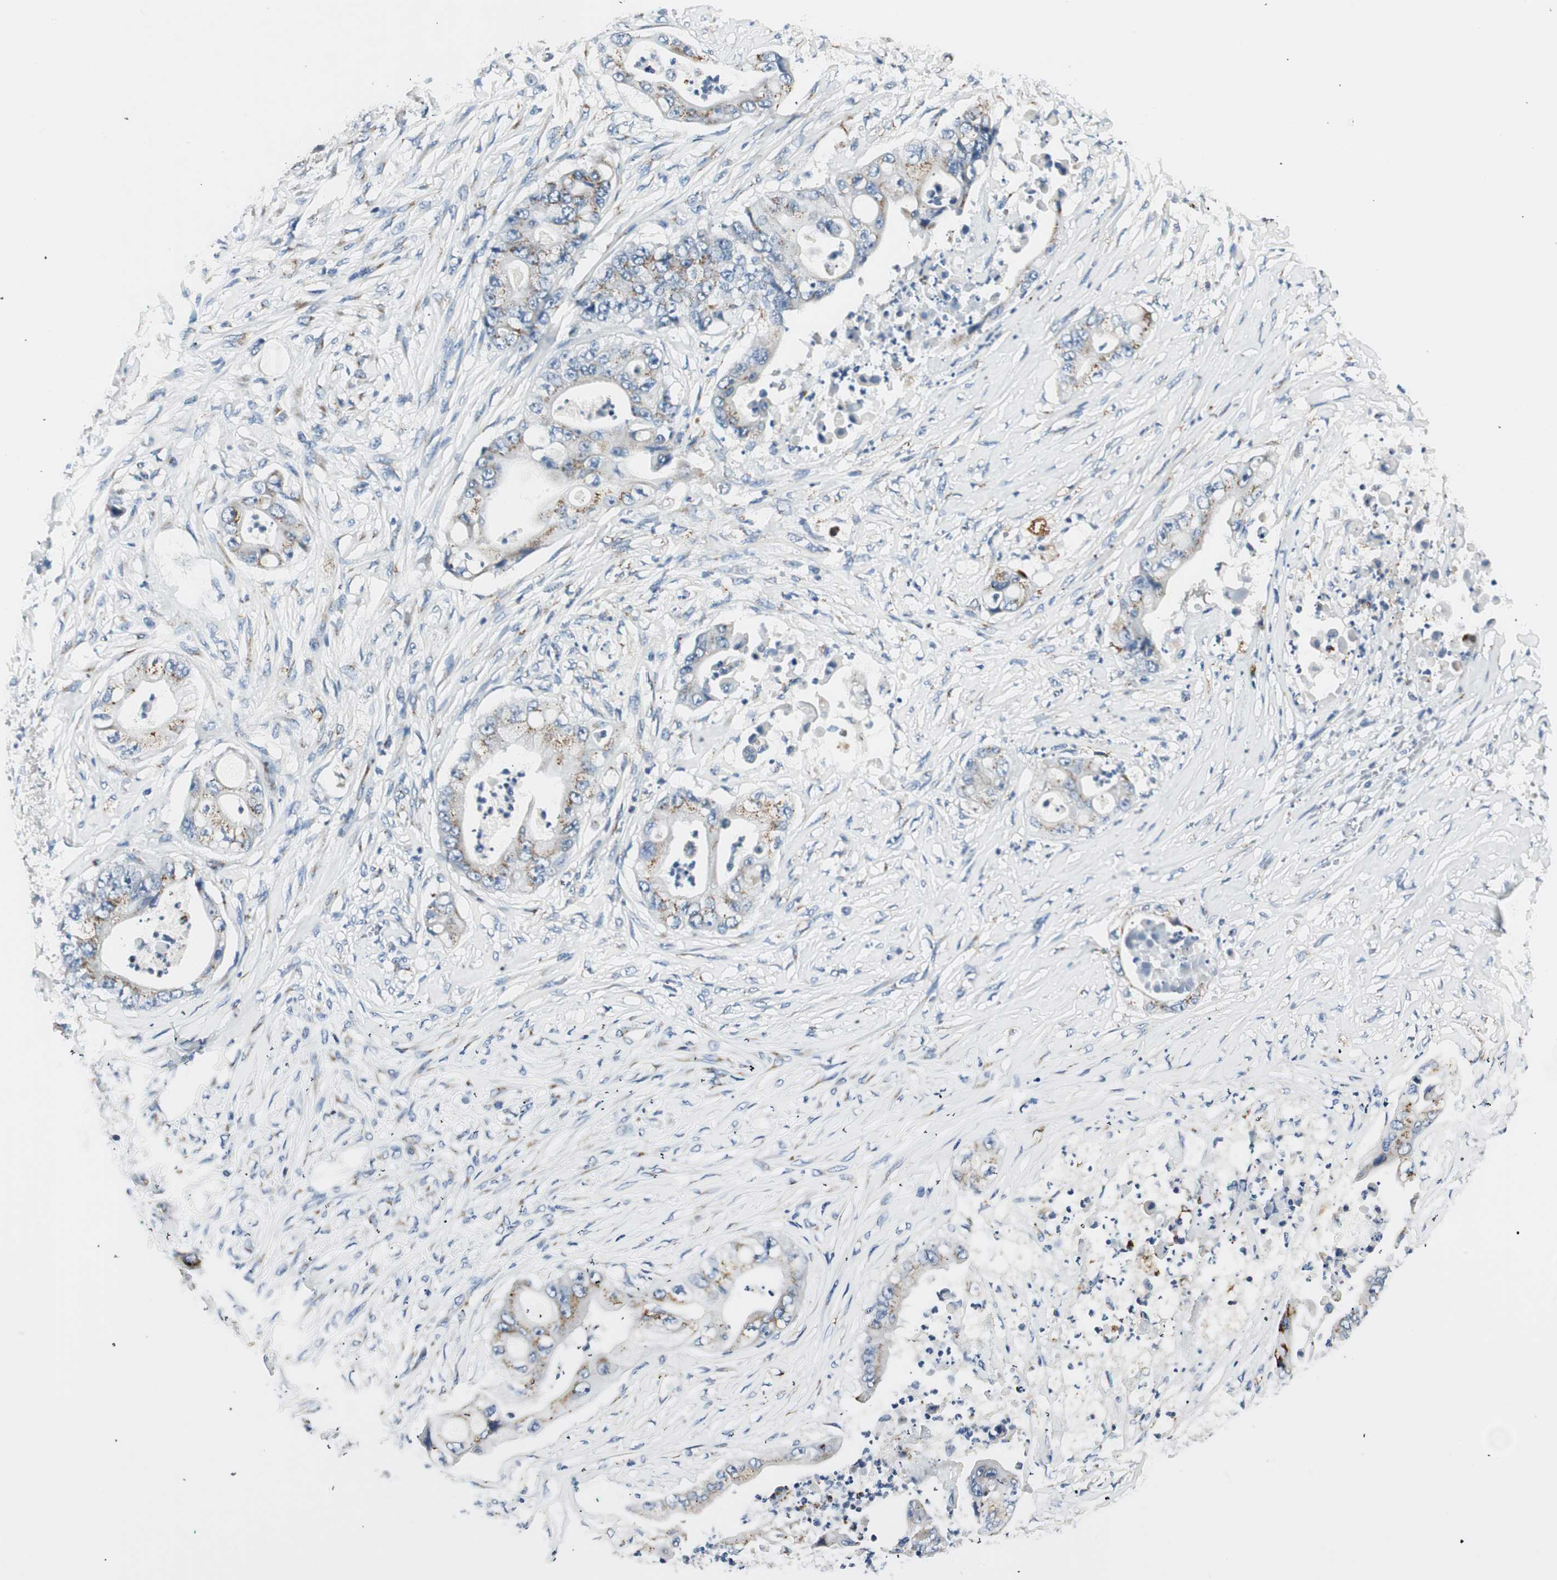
{"staining": {"intensity": "moderate", "quantity": "<25%", "location": "cytoplasmic/membranous"}, "tissue": "stomach cancer", "cell_type": "Tumor cells", "image_type": "cancer", "snomed": [{"axis": "morphology", "description": "Adenocarcinoma, NOS"}, {"axis": "topography", "description": "Stomach"}], "caption": "Immunohistochemistry histopathology image of stomach adenocarcinoma stained for a protein (brown), which displays low levels of moderate cytoplasmic/membranous staining in about <25% of tumor cells.", "gene": "TMF1", "patient": {"sex": "female", "age": 73}}